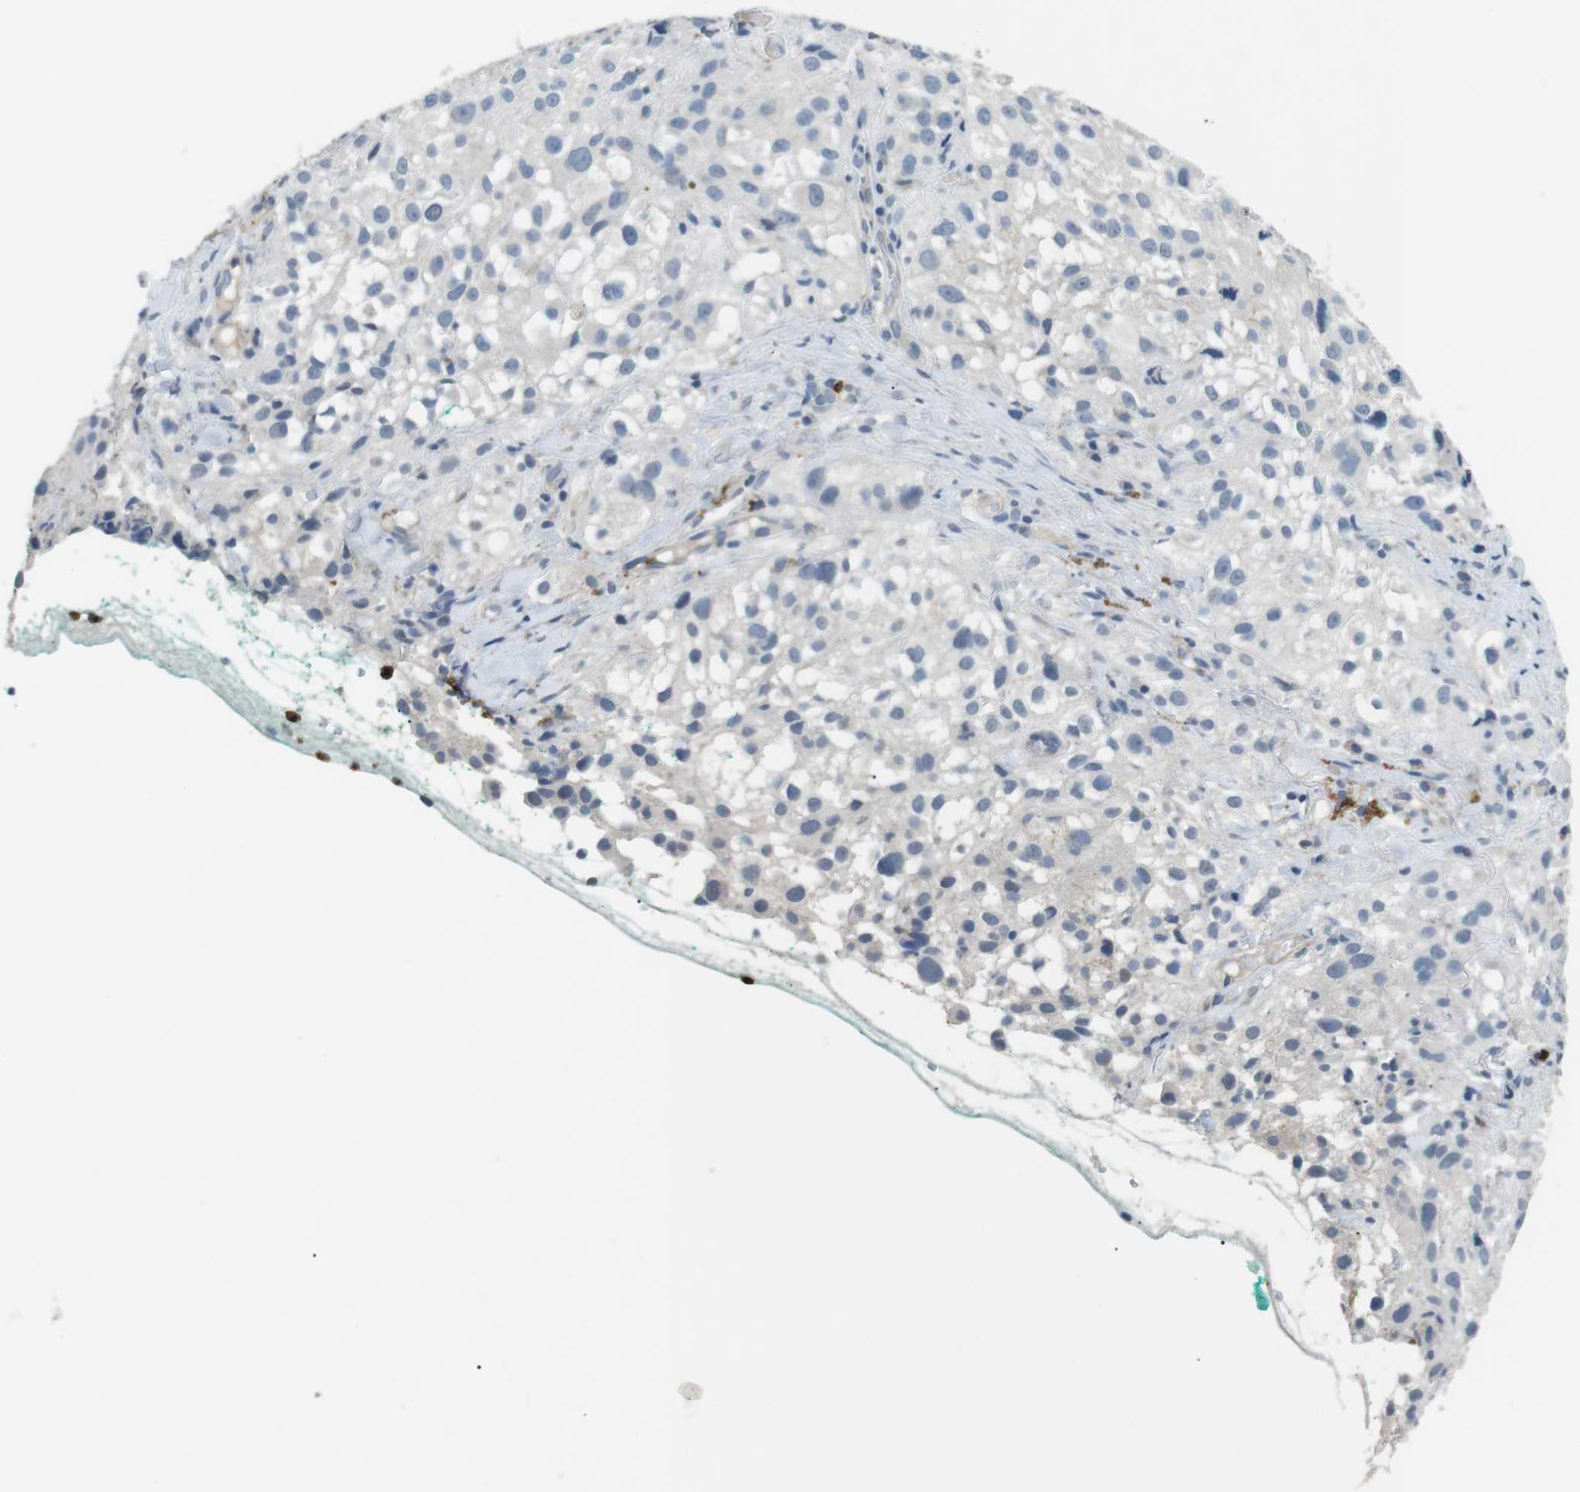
{"staining": {"intensity": "negative", "quantity": "none", "location": "none"}, "tissue": "melanoma", "cell_type": "Tumor cells", "image_type": "cancer", "snomed": [{"axis": "morphology", "description": "Necrosis, NOS"}, {"axis": "morphology", "description": "Malignant melanoma, NOS"}, {"axis": "topography", "description": "Skin"}], "caption": "Photomicrograph shows no protein staining in tumor cells of malignant melanoma tissue.", "gene": "GZMM", "patient": {"sex": "female", "age": 87}}